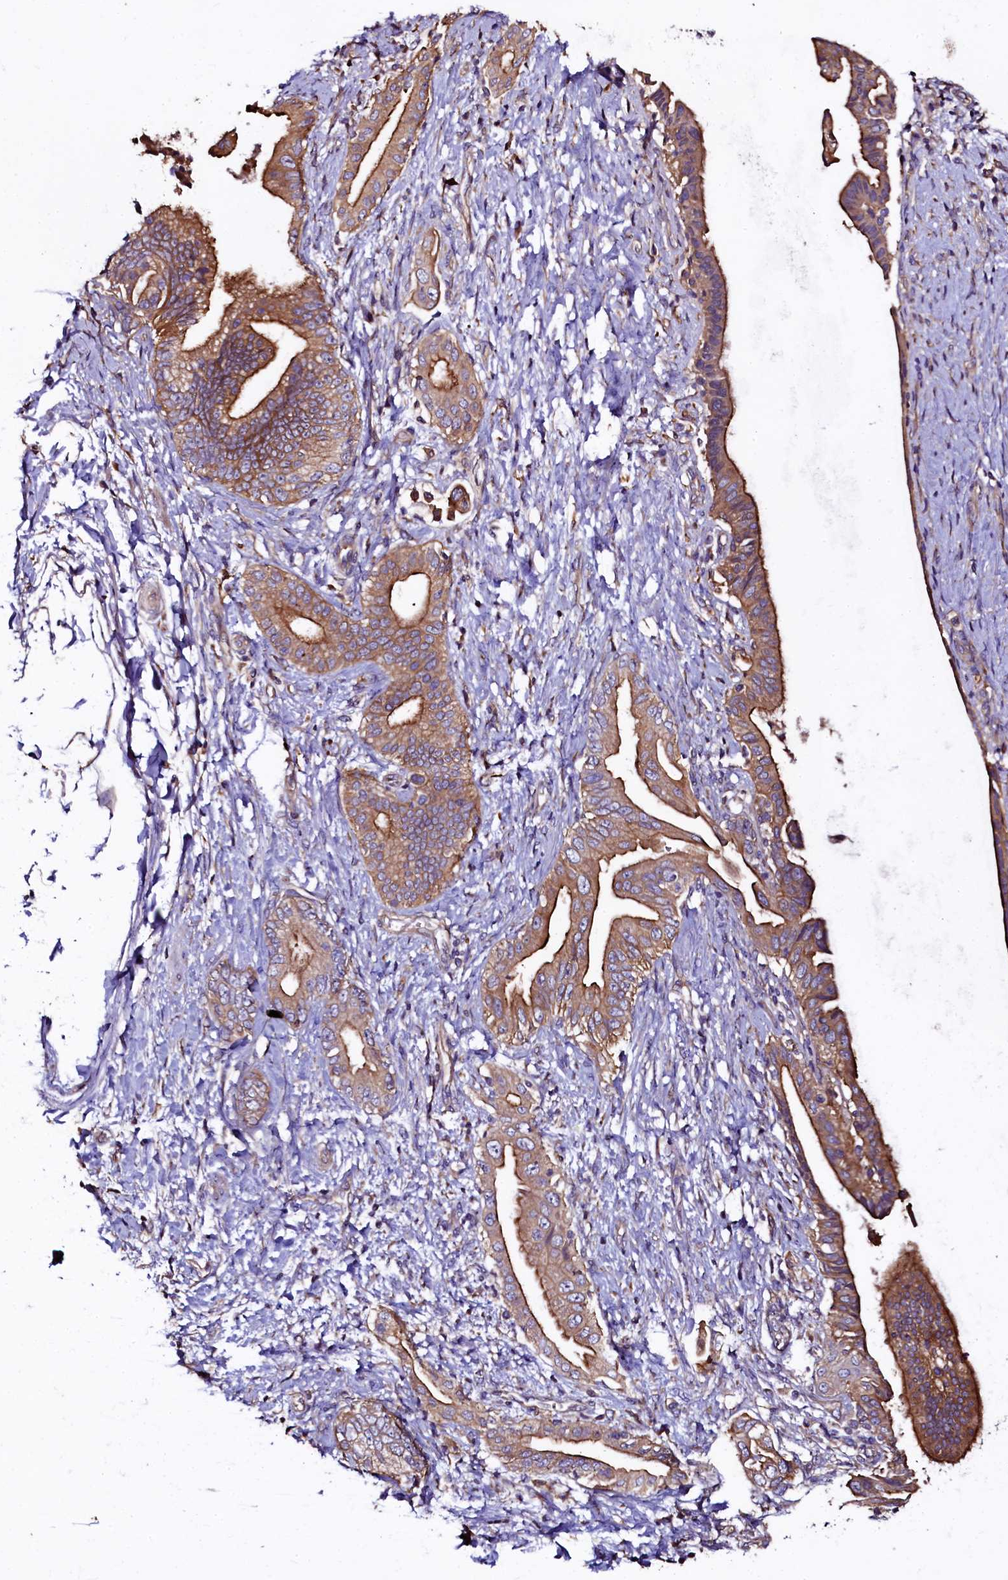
{"staining": {"intensity": "moderate", "quantity": ">75%", "location": "cytoplasmic/membranous"}, "tissue": "pancreatic cancer", "cell_type": "Tumor cells", "image_type": "cancer", "snomed": [{"axis": "morphology", "description": "Adenocarcinoma, NOS"}, {"axis": "topography", "description": "Pancreas"}], "caption": "Pancreatic cancer (adenocarcinoma) was stained to show a protein in brown. There is medium levels of moderate cytoplasmic/membranous positivity in approximately >75% of tumor cells. (brown staining indicates protein expression, while blue staining denotes nuclei).", "gene": "APPL2", "patient": {"sex": "female", "age": 55}}